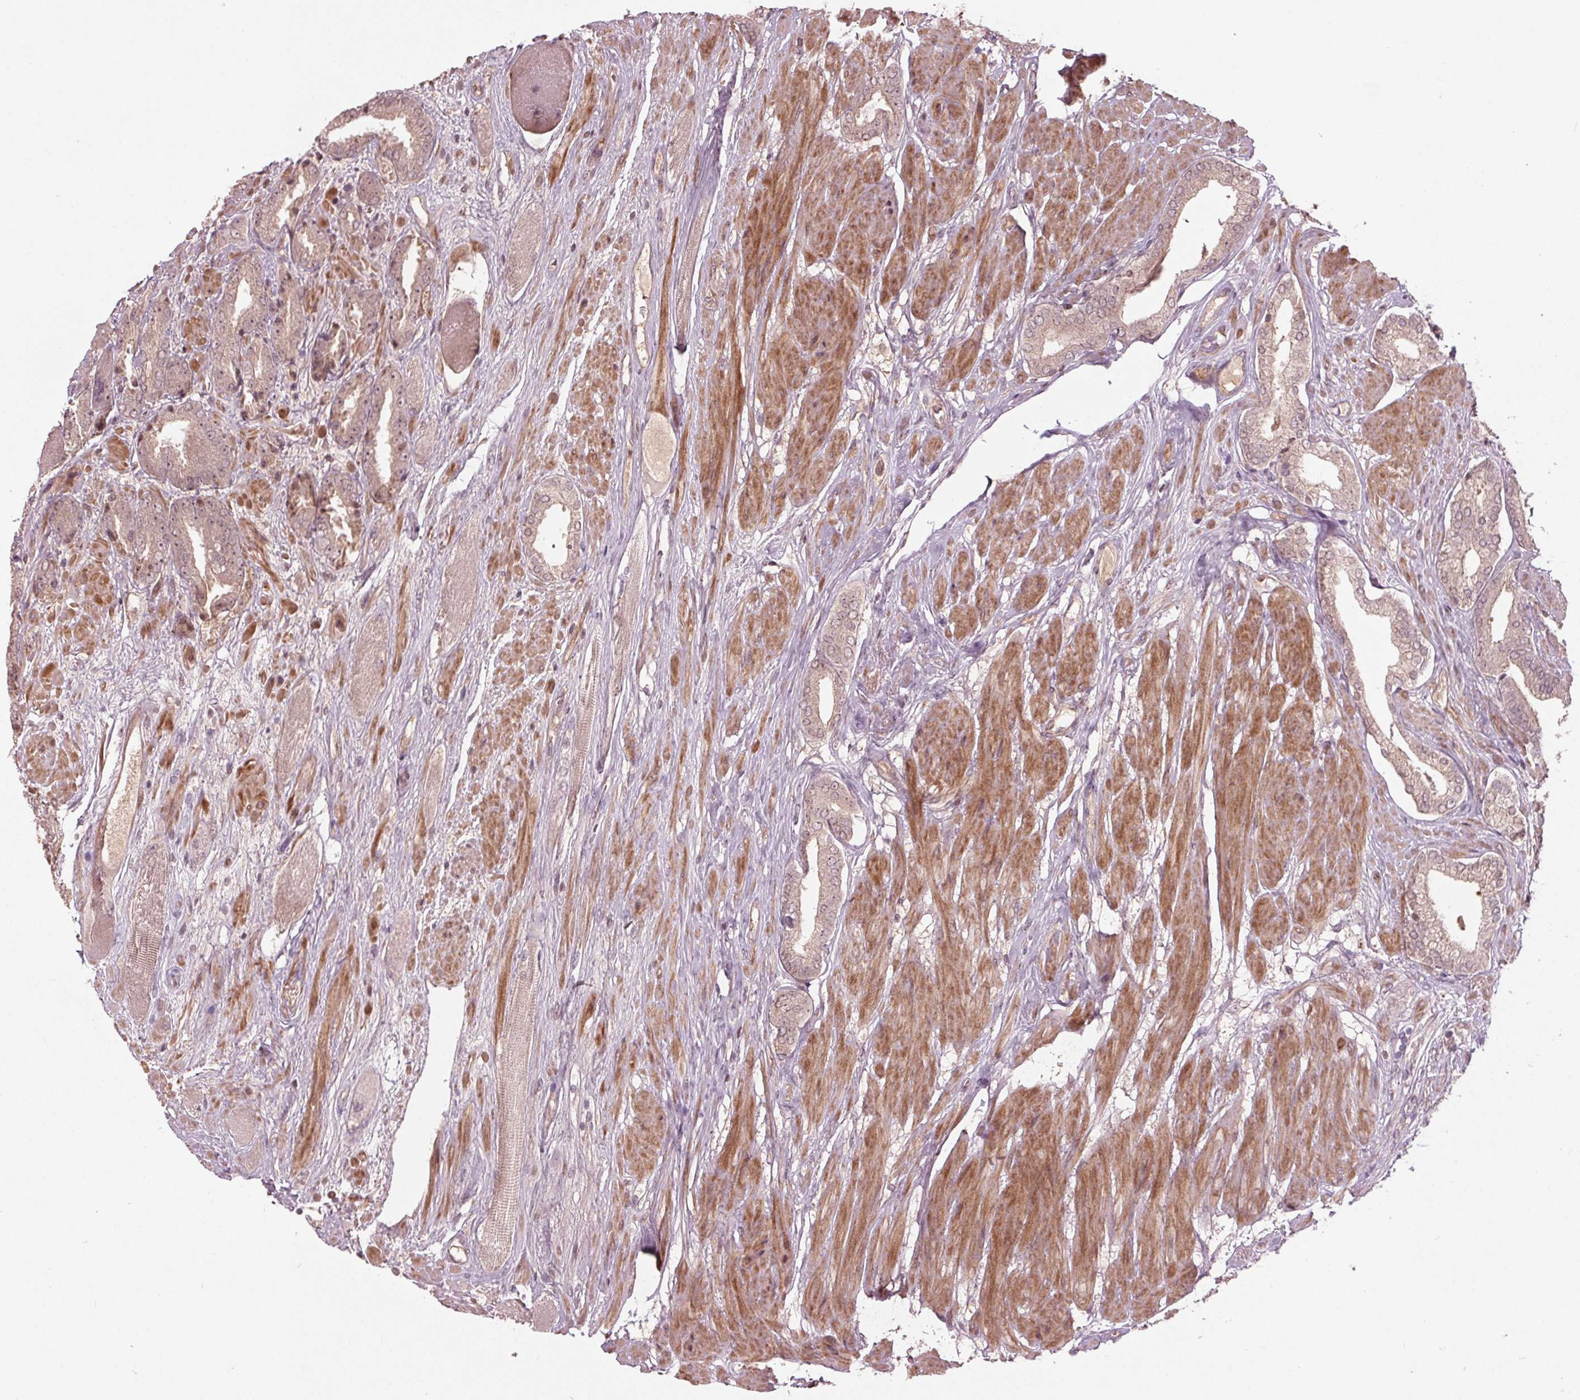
{"staining": {"intensity": "negative", "quantity": "none", "location": "none"}, "tissue": "prostate cancer", "cell_type": "Tumor cells", "image_type": "cancer", "snomed": [{"axis": "morphology", "description": "Adenocarcinoma, High grade"}, {"axis": "topography", "description": "Prostate"}], "caption": "Prostate high-grade adenocarcinoma was stained to show a protein in brown. There is no significant positivity in tumor cells.", "gene": "CDKL4", "patient": {"sex": "male", "age": 56}}